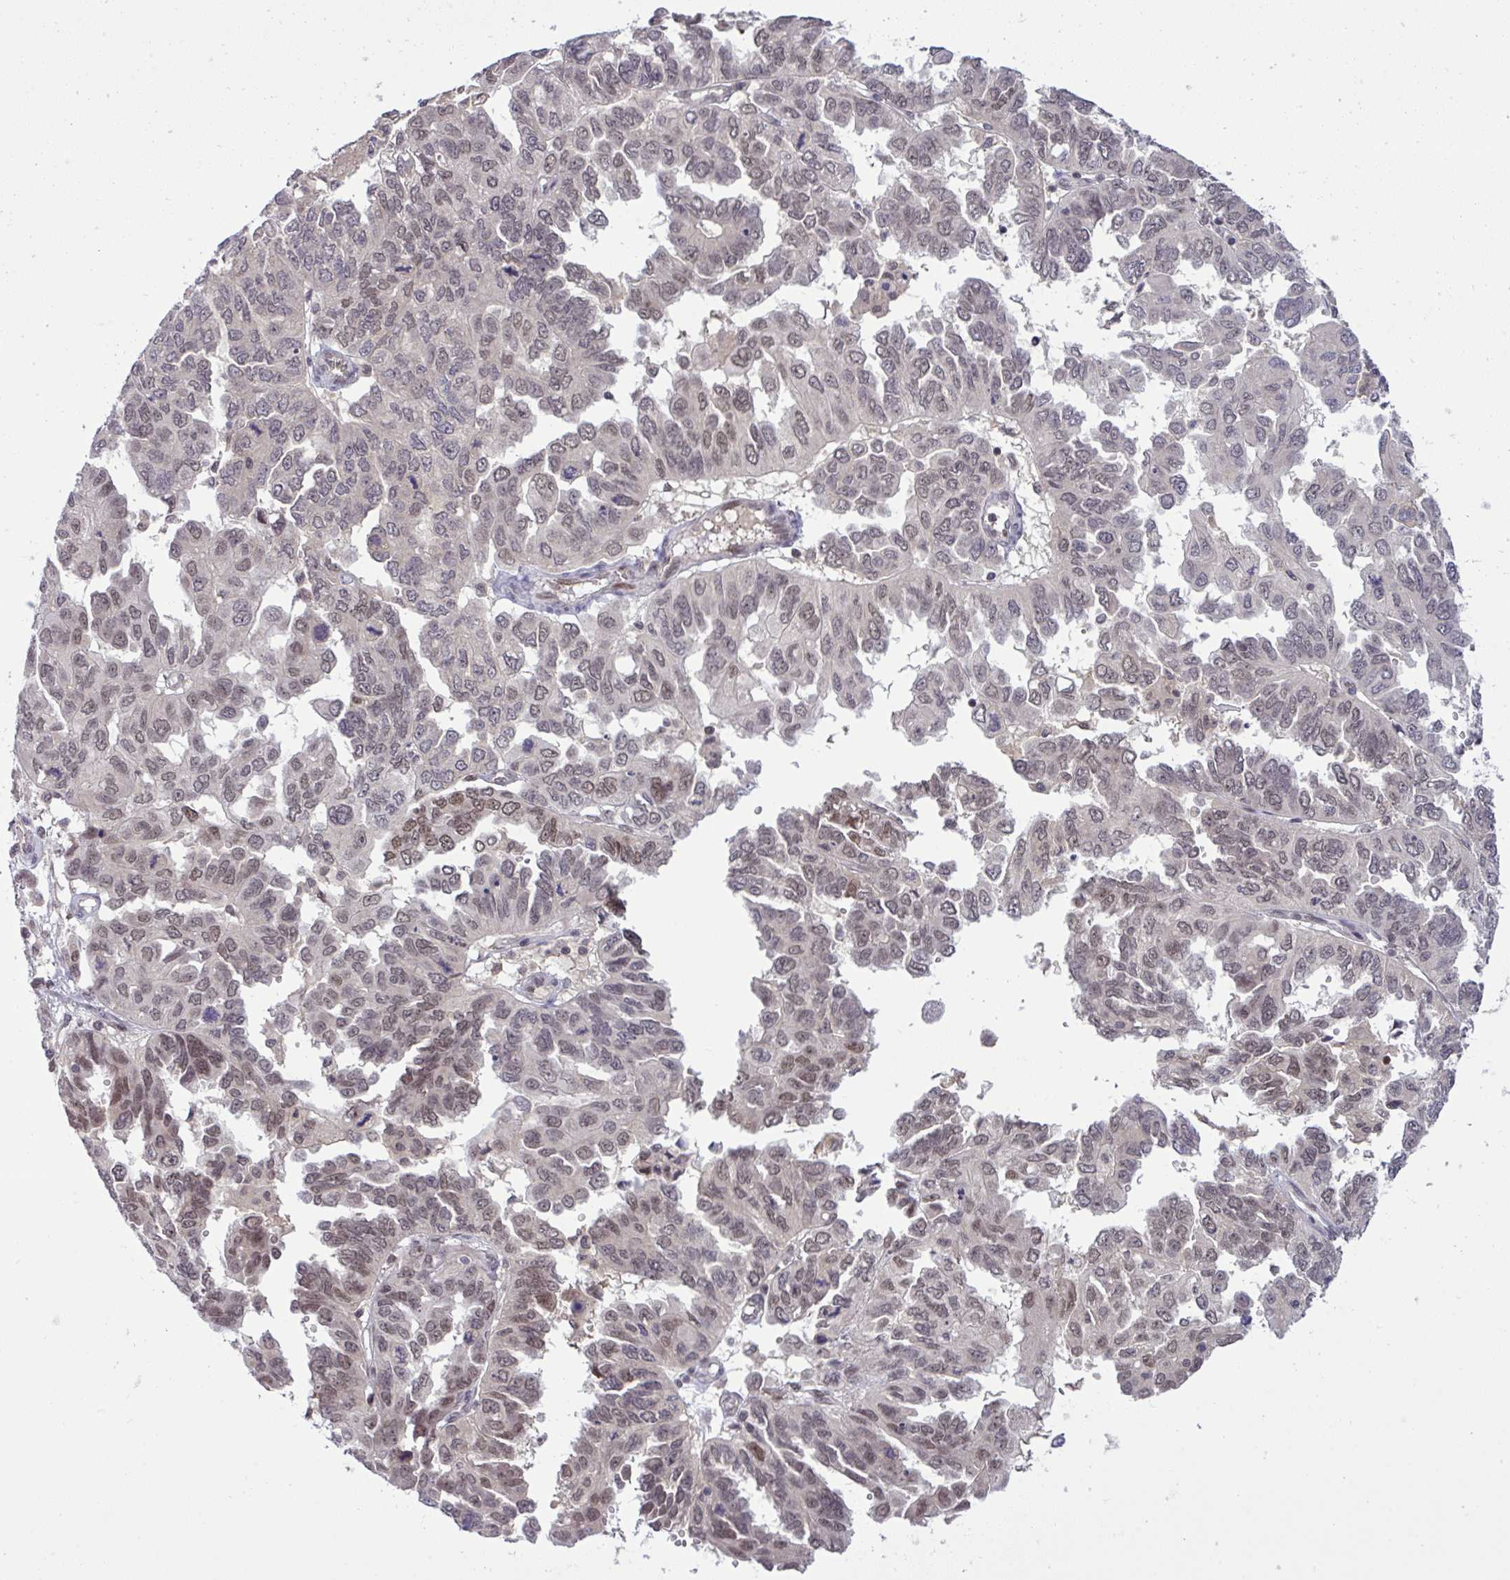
{"staining": {"intensity": "moderate", "quantity": "<25%", "location": "nuclear"}, "tissue": "ovarian cancer", "cell_type": "Tumor cells", "image_type": "cancer", "snomed": [{"axis": "morphology", "description": "Cystadenocarcinoma, serous, NOS"}, {"axis": "topography", "description": "Ovary"}], "caption": "Immunohistochemical staining of ovarian cancer exhibits low levels of moderate nuclear protein positivity in approximately <25% of tumor cells.", "gene": "KLF2", "patient": {"sex": "female", "age": 53}}